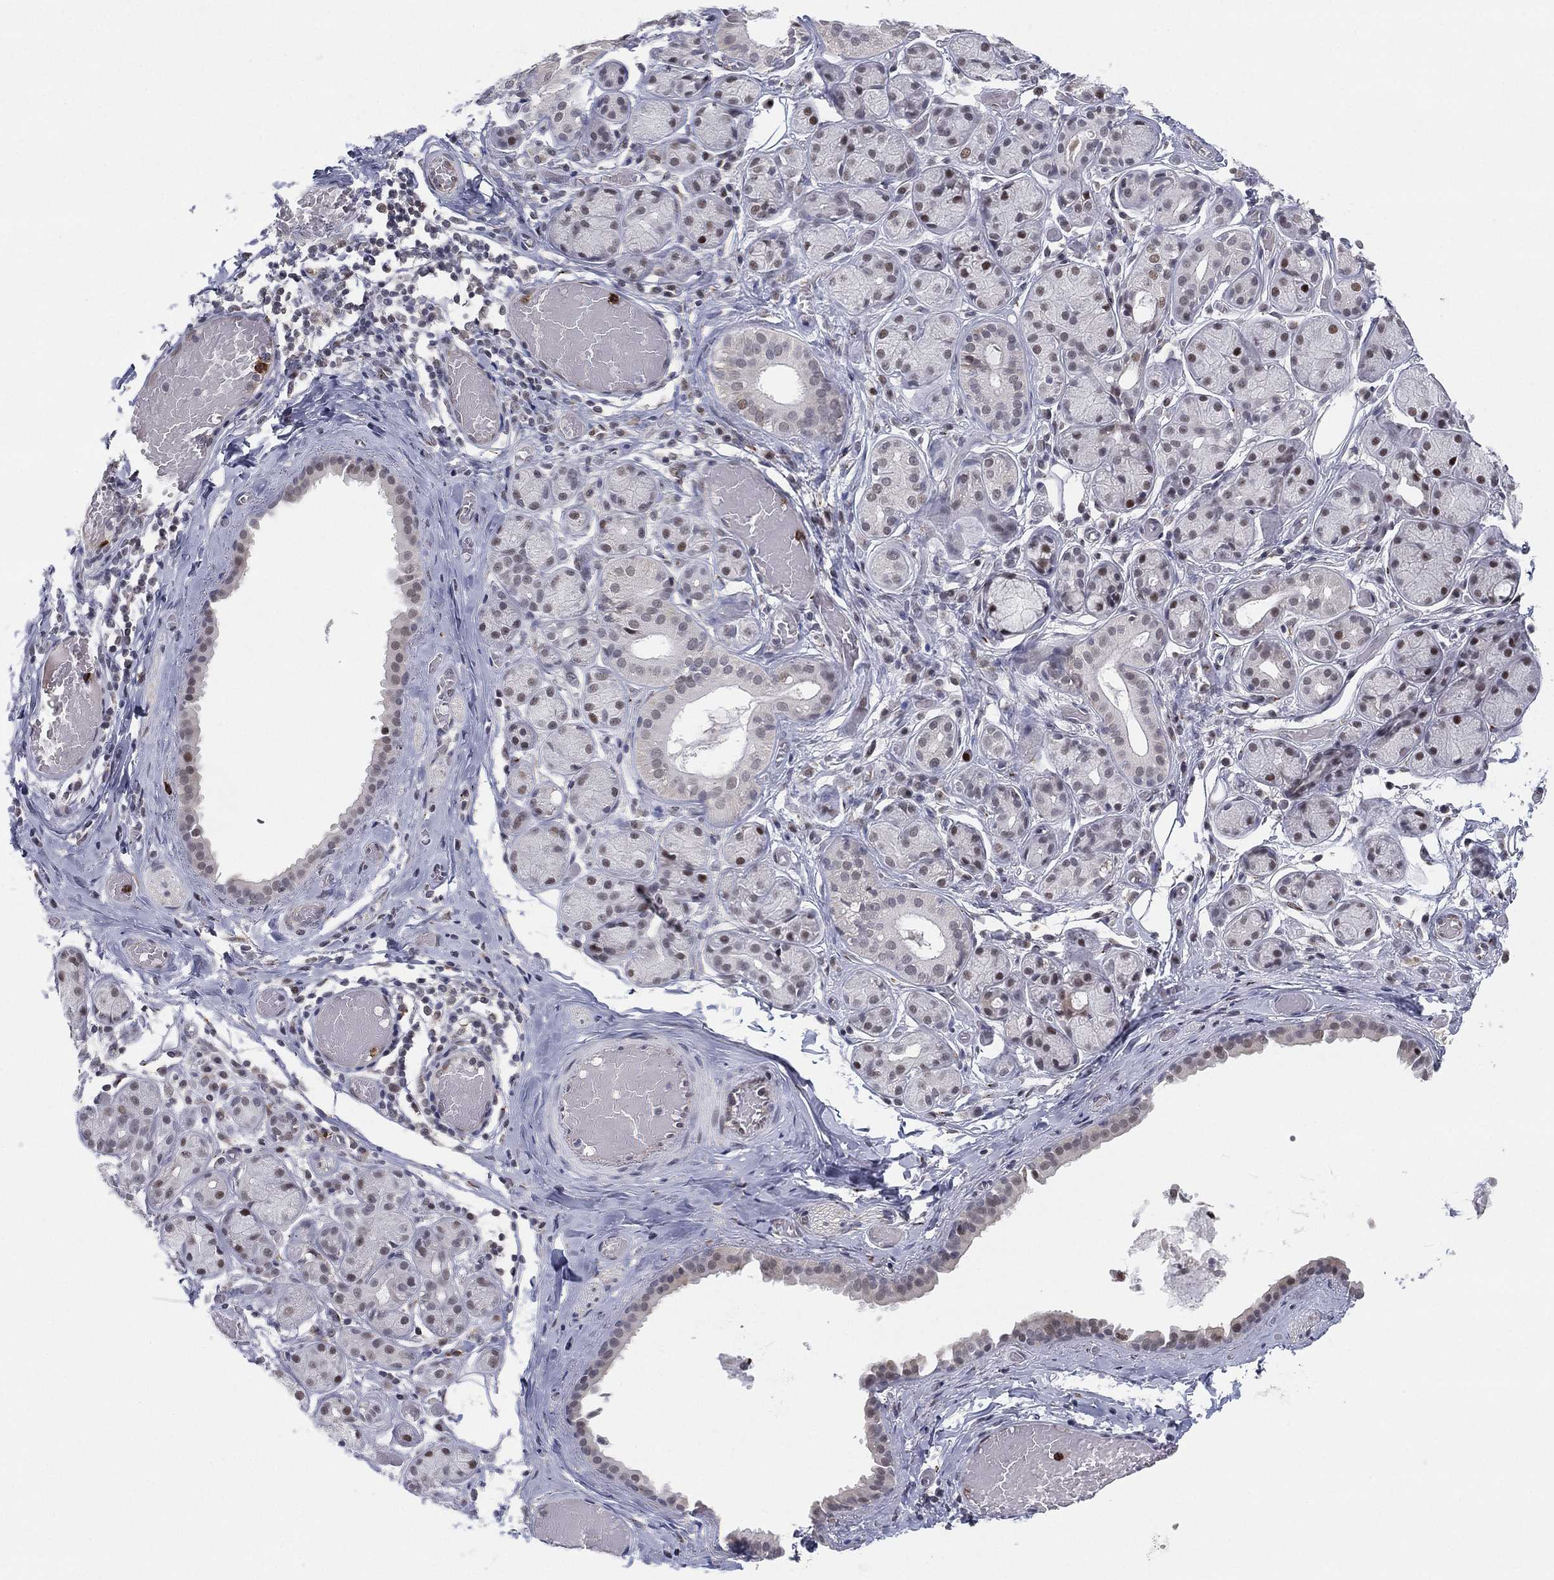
{"staining": {"intensity": "negative", "quantity": "none", "location": "none"}, "tissue": "salivary gland", "cell_type": "Glandular cells", "image_type": "normal", "snomed": [{"axis": "morphology", "description": "Normal tissue, NOS"}, {"axis": "topography", "description": "Salivary gland"}, {"axis": "topography", "description": "Peripheral nerve tissue"}], "caption": "DAB immunohistochemical staining of normal salivary gland displays no significant staining in glandular cells.", "gene": "CD177", "patient": {"sex": "male", "age": 71}}